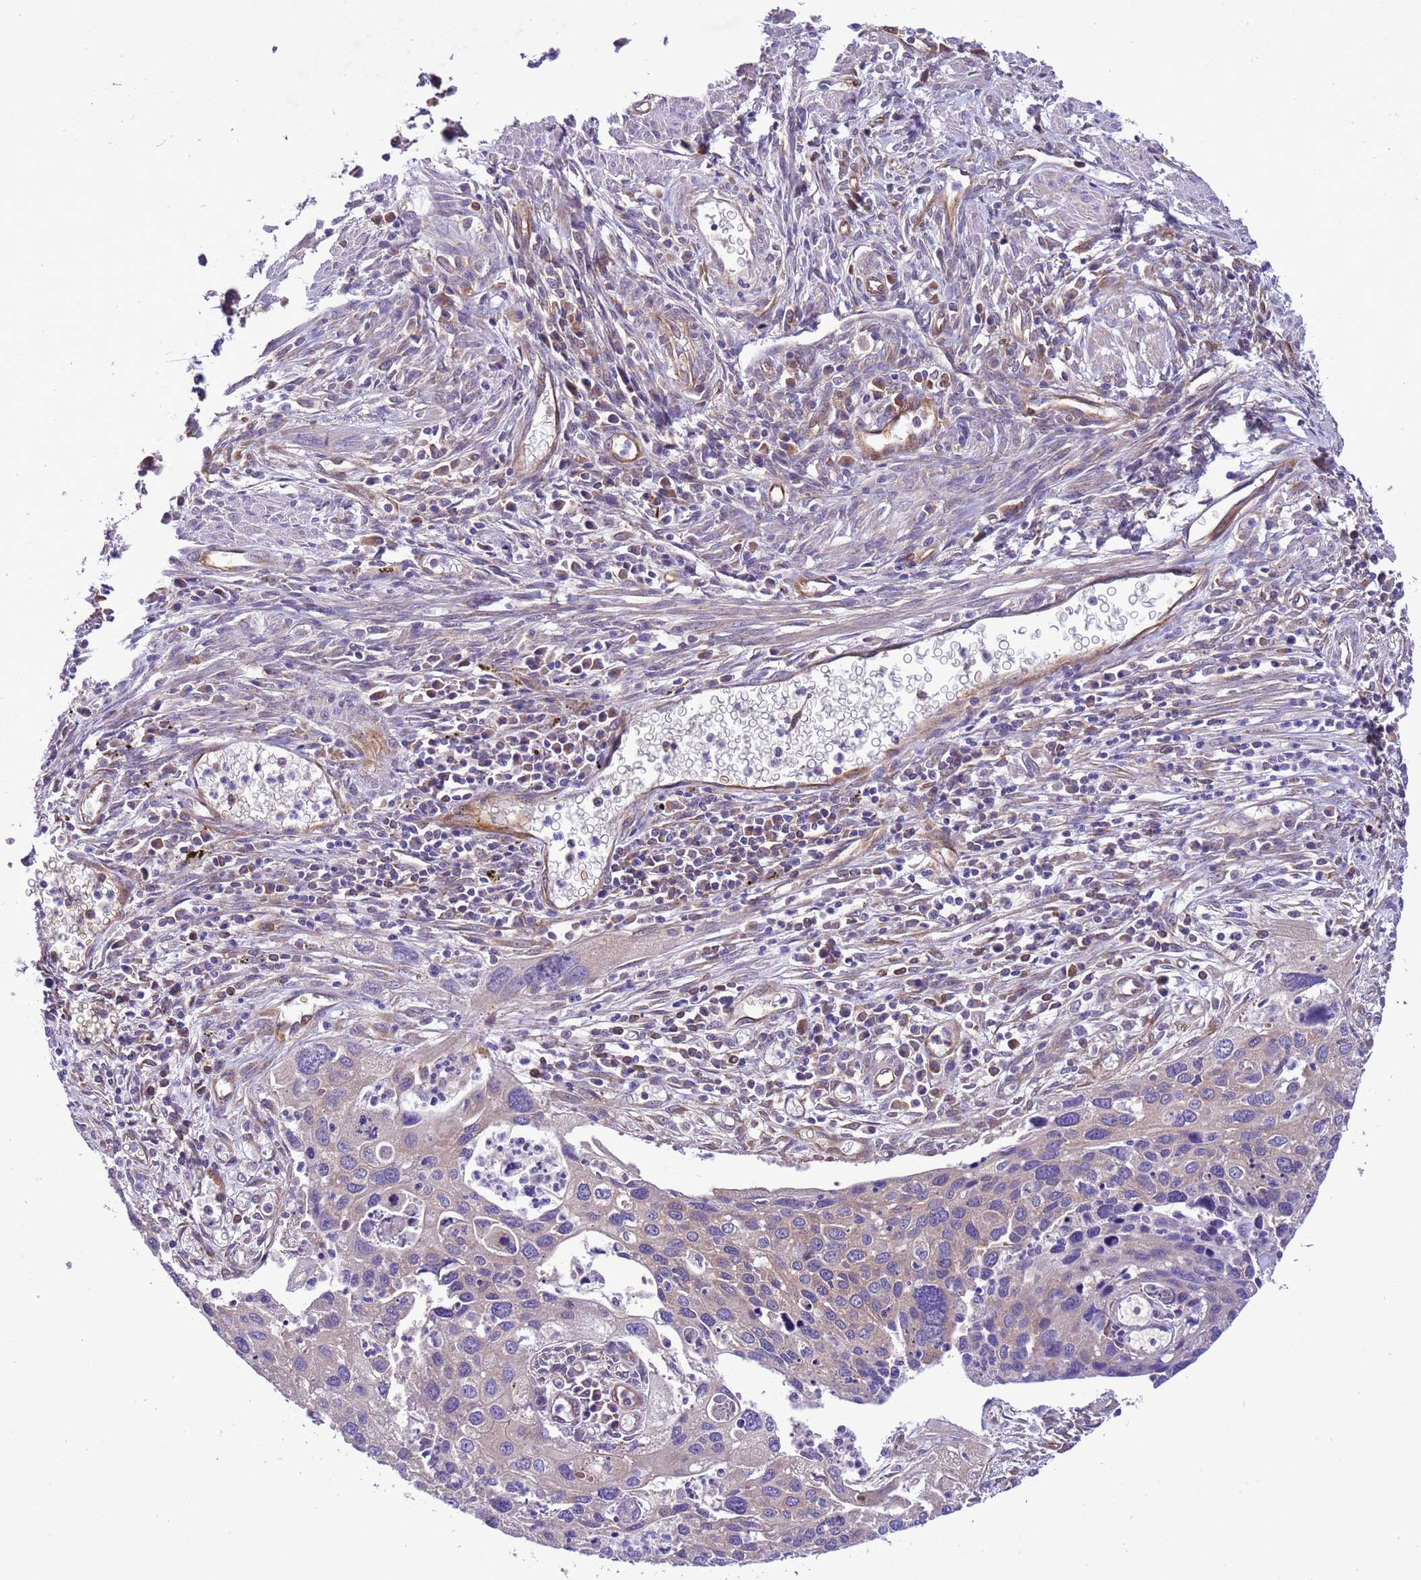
{"staining": {"intensity": "moderate", "quantity": "25%-75%", "location": "cytoplasmic/membranous"}, "tissue": "cervical cancer", "cell_type": "Tumor cells", "image_type": "cancer", "snomed": [{"axis": "morphology", "description": "Squamous cell carcinoma, NOS"}, {"axis": "topography", "description": "Cervix"}], "caption": "Protein staining demonstrates moderate cytoplasmic/membranous staining in approximately 25%-75% of tumor cells in squamous cell carcinoma (cervical).", "gene": "RABEP2", "patient": {"sex": "female", "age": 55}}